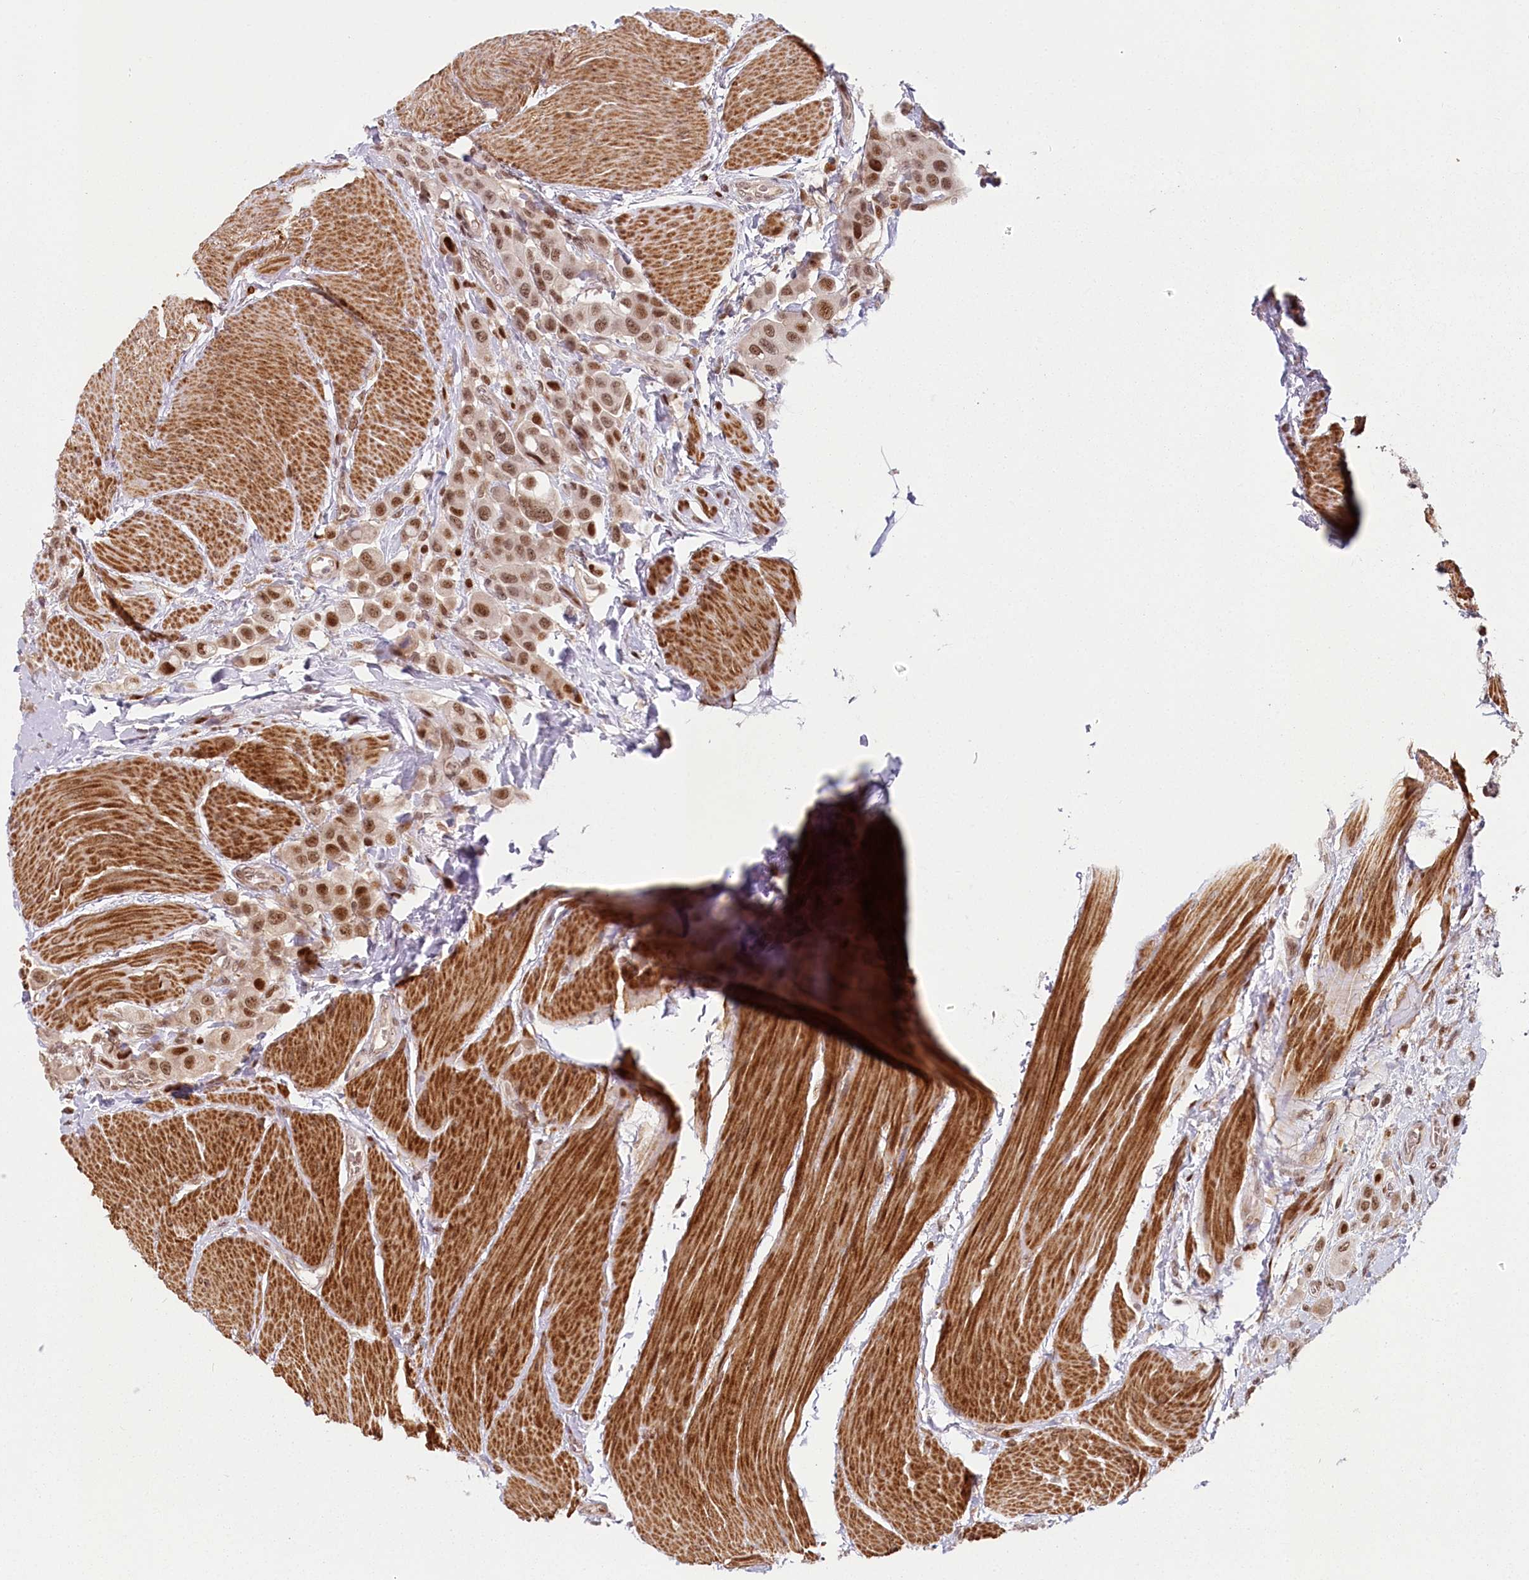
{"staining": {"intensity": "moderate", "quantity": ">75%", "location": "nuclear"}, "tissue": "urothelial cancer", "cell_type": "Tumor cells", "image_type": "cancer", "snomed": [{"axis": "morphology", "description": "Urothelial carcinoma, High grade"}, {"axis": "topography", "description": "Urinary bladder"}], "caption": "Immunohistochemical staining of urothelial carcinoma (high-grade) demonstrates moderate nuclear protein positivity in about >75% of tumor cells.", "gene": "FAM204A", "patient": {"sex": "male", "age": 50}}